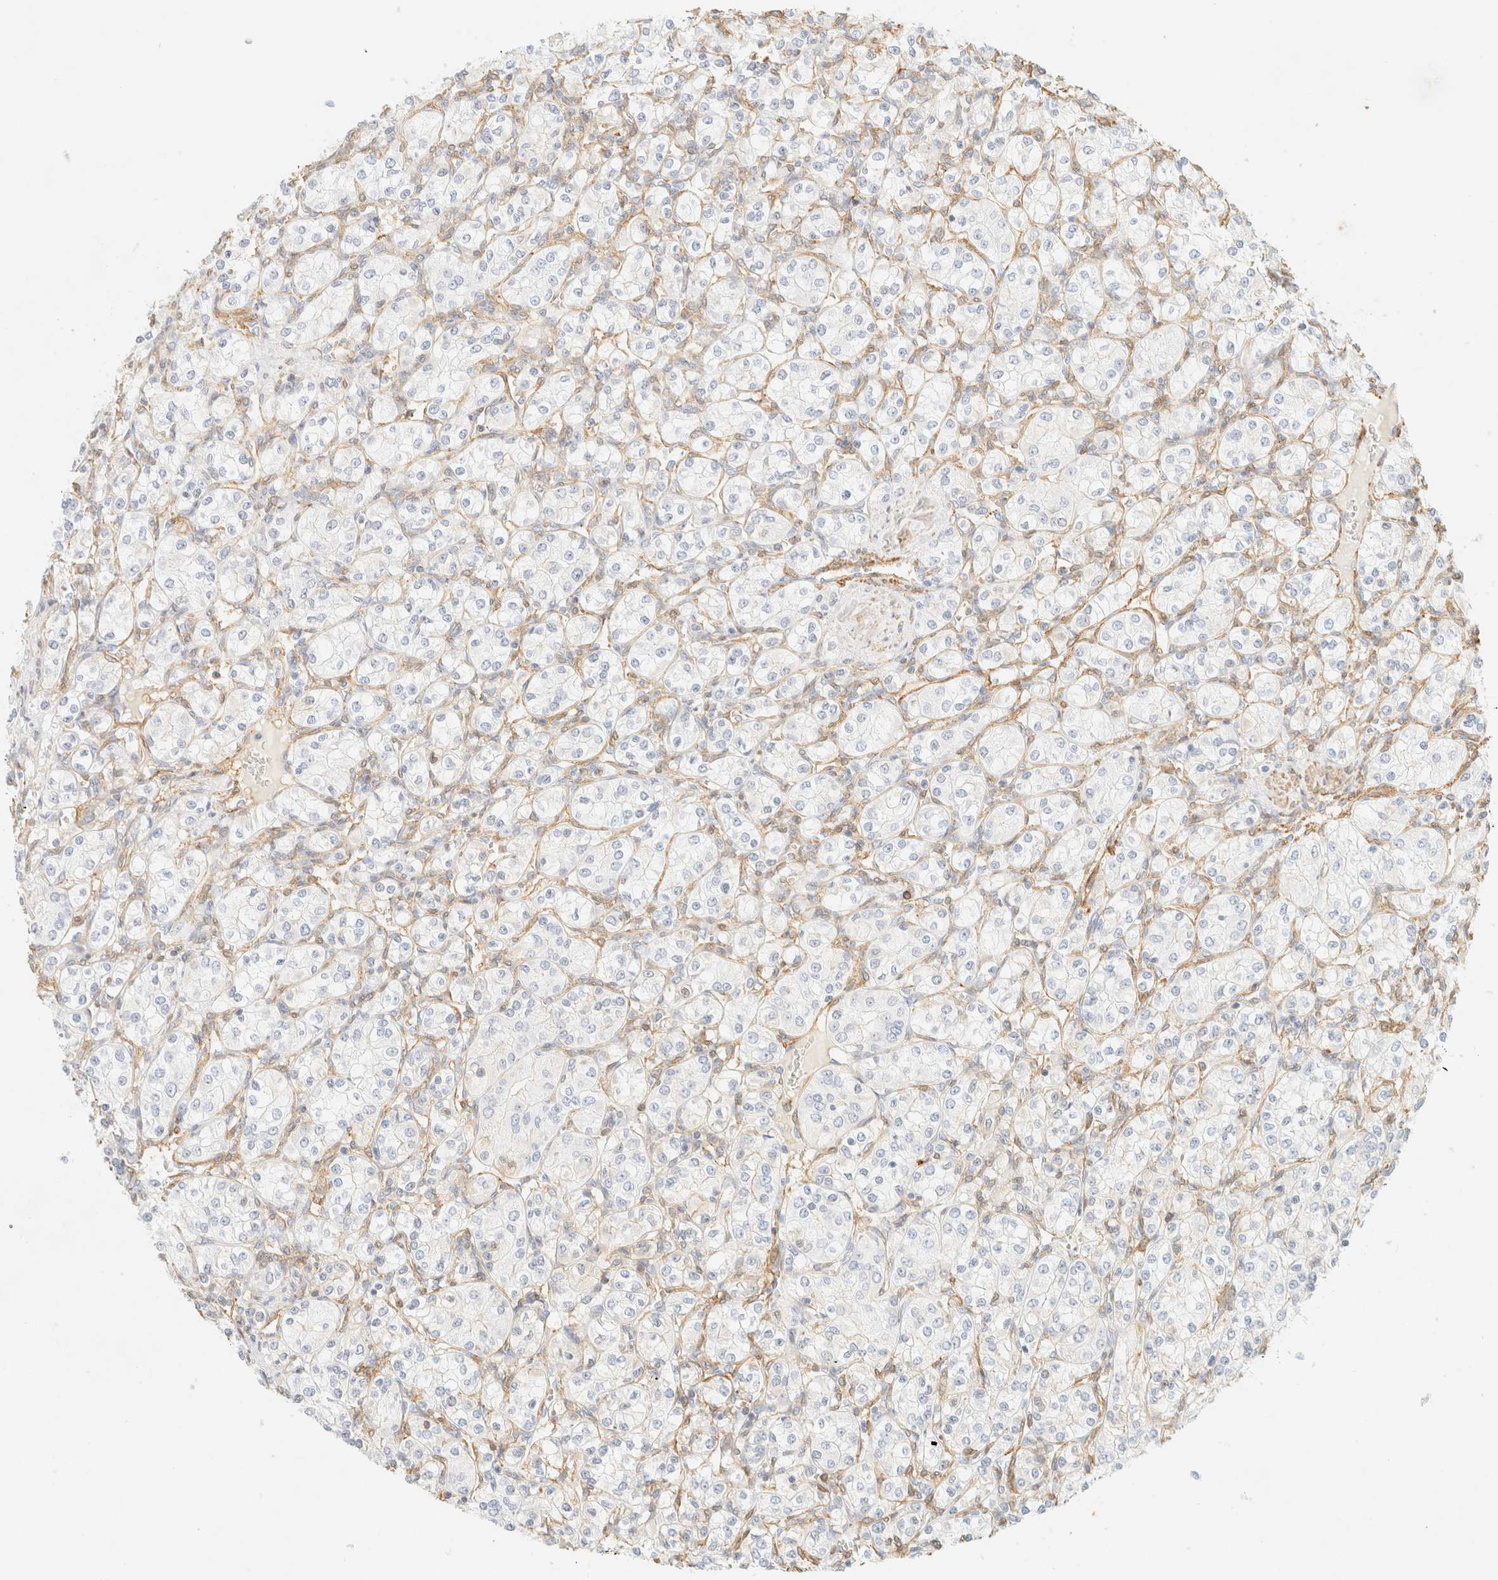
{"staining": {"intensity": "negative", "quantity": "none", "location": "none"}, "tissue": "renal cancer", "cell_type": "Tumor cells", "image_type": "cancer", "snomed": [{"axis": "morphology", "description": "Adenocarcinoma, NOS"}, {"axis": "topography", "description": "Kidney"}], "caption": "A high-resolution photomicrograph shows immunohistochemistry staining of renal cancer, which demonstrates no significant expression in tumor cells.", "gene": "OTOP2", "patient": {"sex": "male", "age": 77}}